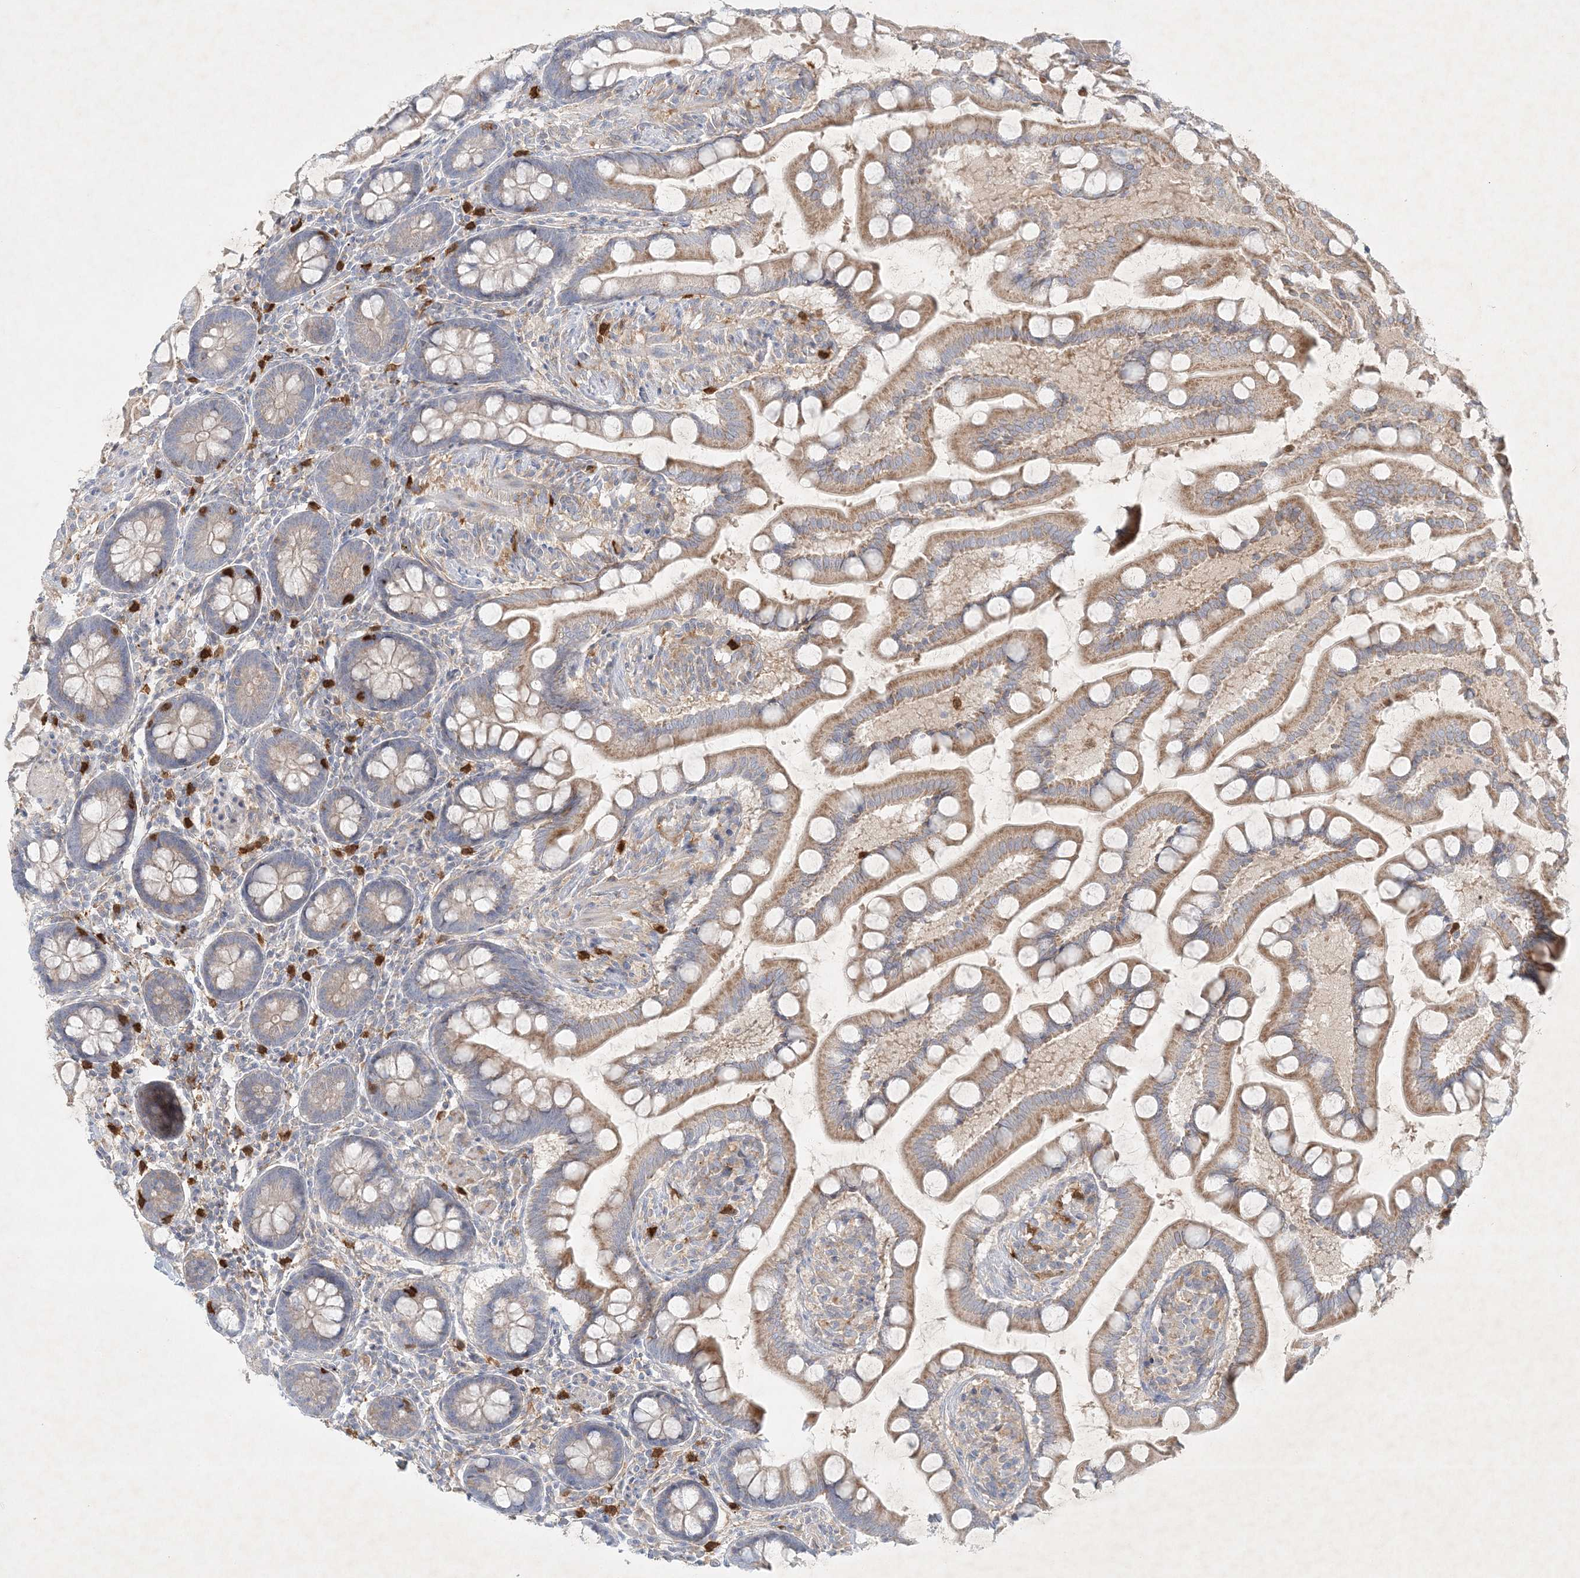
{"staining": {"intensity": "moderate", "quantity": "25%-75%", "location": "cytoplasmic/membranous"}, "tissue": "small intestine", "cell_type": "Glandular cells", "image_type": "normal", "snomed": [{"axis": "morphology", "description": "Normal tissue, NOS"}, {"axis": "topography", "description": "Small intestine"}], "caption": "Small intestine stained with DAB (3,3'-diaminobenzidine) immunohistochemistry (IHC) exhibits medium levels of moderate cytoplasmic/membranous positivity in approximately 25%-75% of glandular cells.", "gene": "STK11IP", "patient": {"sex": "male", "age": 41}}